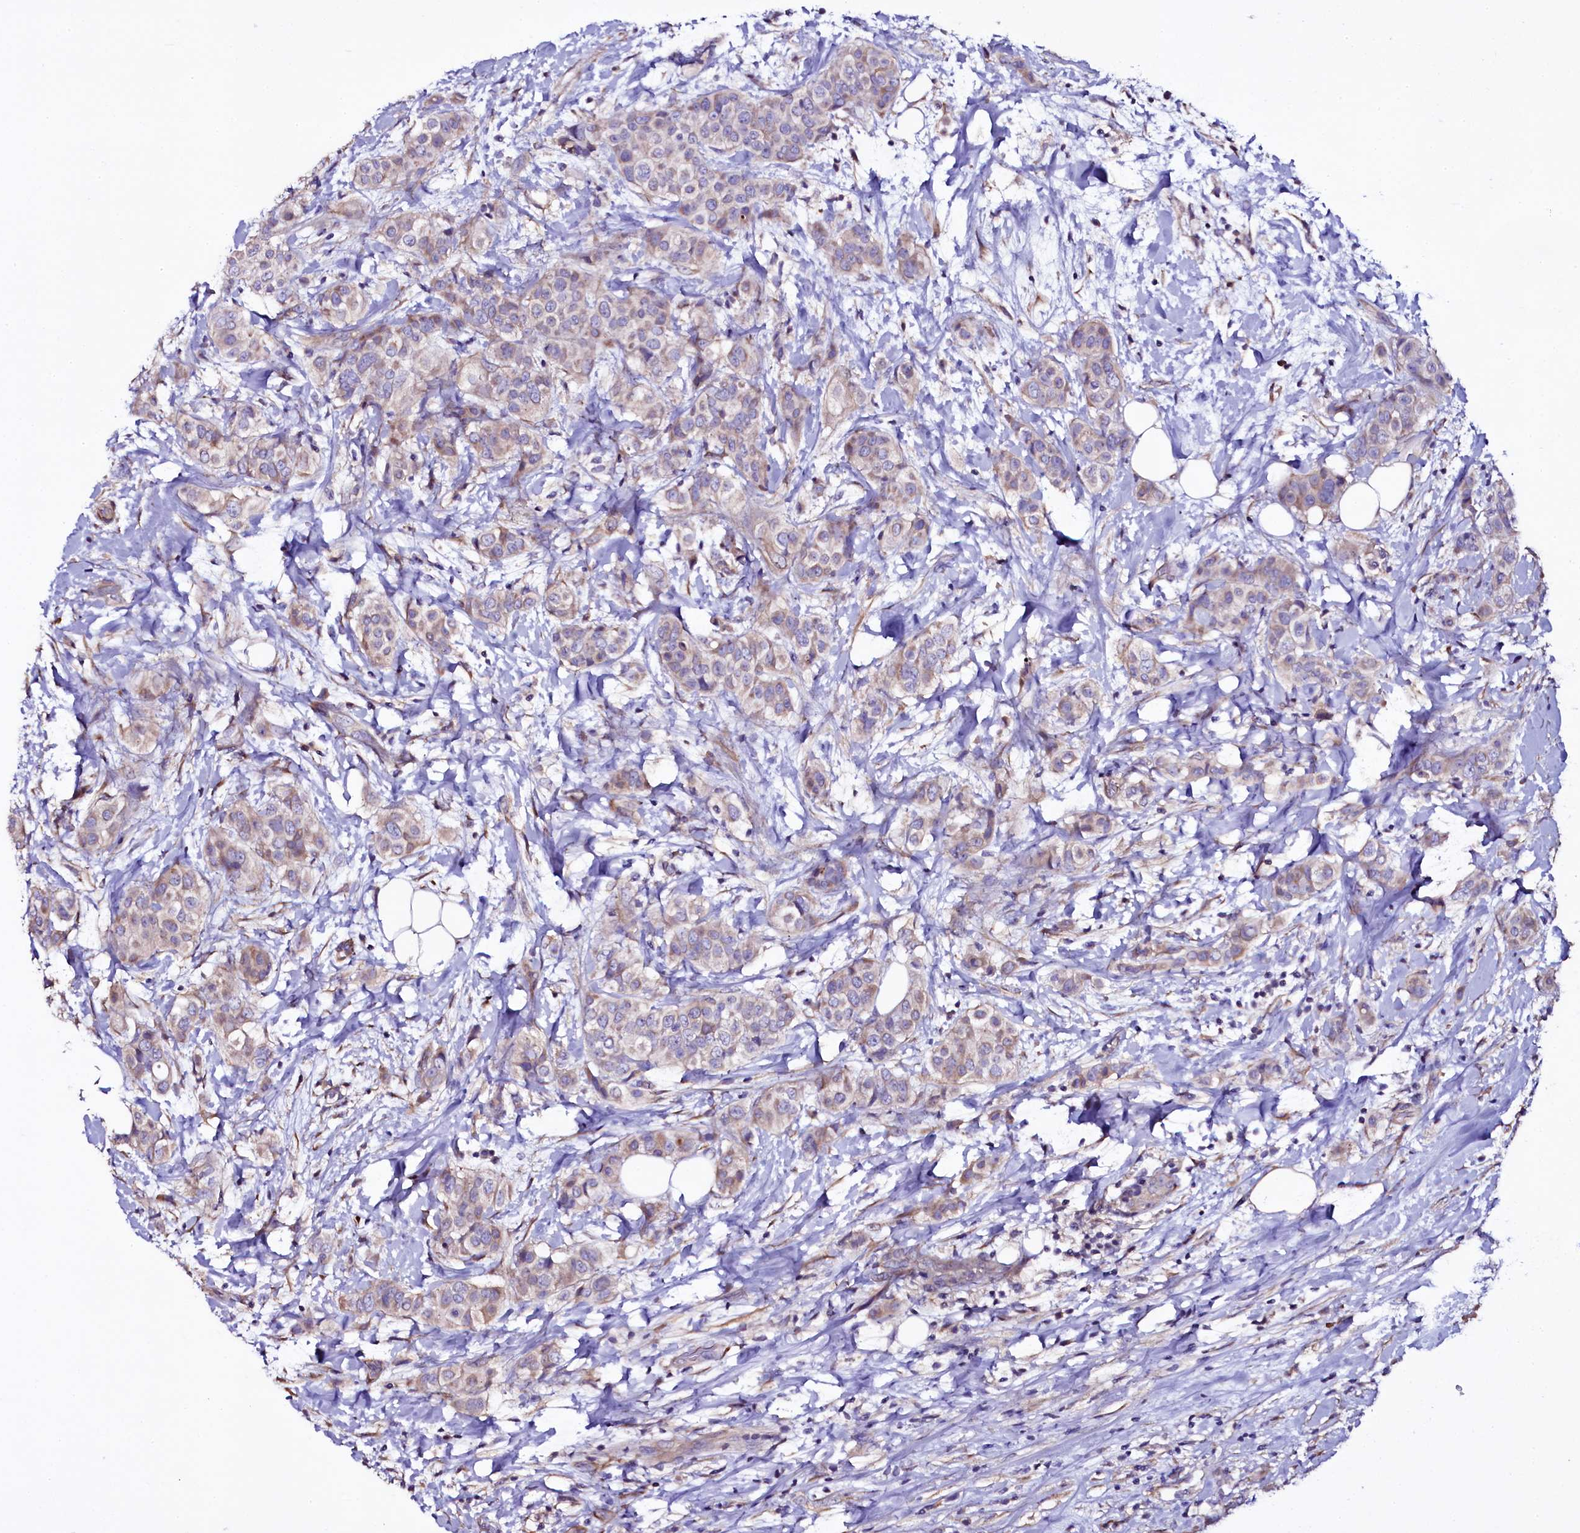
{"staining": {"intensity": "weak", "quantity": "<25%", "location": "cytoplasmic/membranous"}, "tissue": "breast cancer", "cell_type": "Tumor cells", "image_type": "cancer", "snomed": [{"axis": "morphology", "description": "Lobular carcinoma"}, {"axis": "topography", "description": "Breast"}], "caption": "Immunohistochemical staining of lobular carcinoma (breast) exhibits no significant expression in tumor cells.", "gene": "WIPF3", "patient": {"sex": "female", "age": 51}}